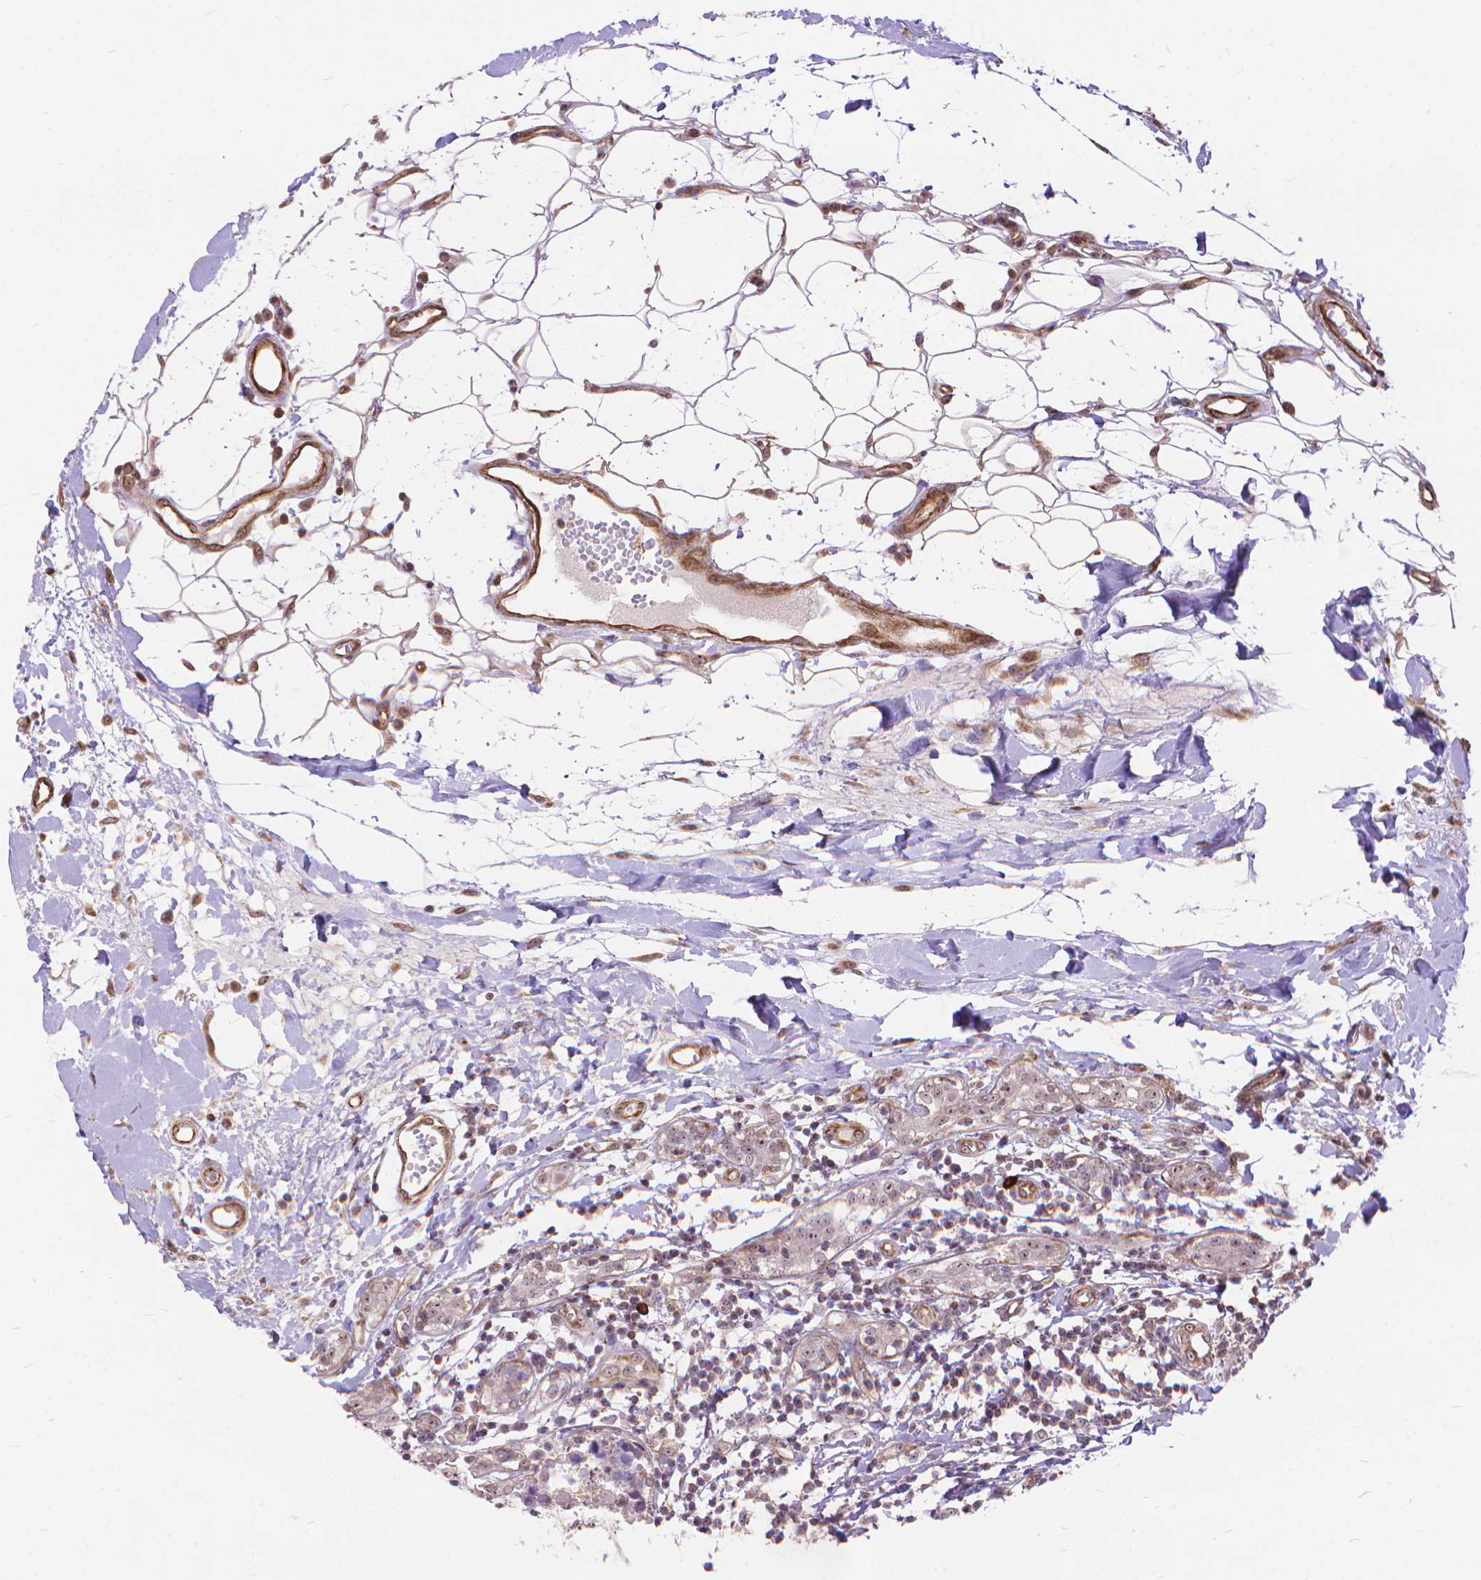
{"staining": {"intensity": "weak", "quantity": ">75%", "location": "nuclear"}, "tissue": "breast cancer", "cell_type": "Tumor cells", "image_type": "cancer", "snomed": [{"axis": "morphology", "description": "Duct carcinoma"}, {"axis": "topography", "description": "Breast"}], "caption": "DAB immunohistochemical staining of human breast cancer (invasive ductal carcinoma) shows weak nuclear protein positivity in approximately >75% of tumor cells.", "gene": "TMEM135", "patient": {"sex": "female", "age": 30}}